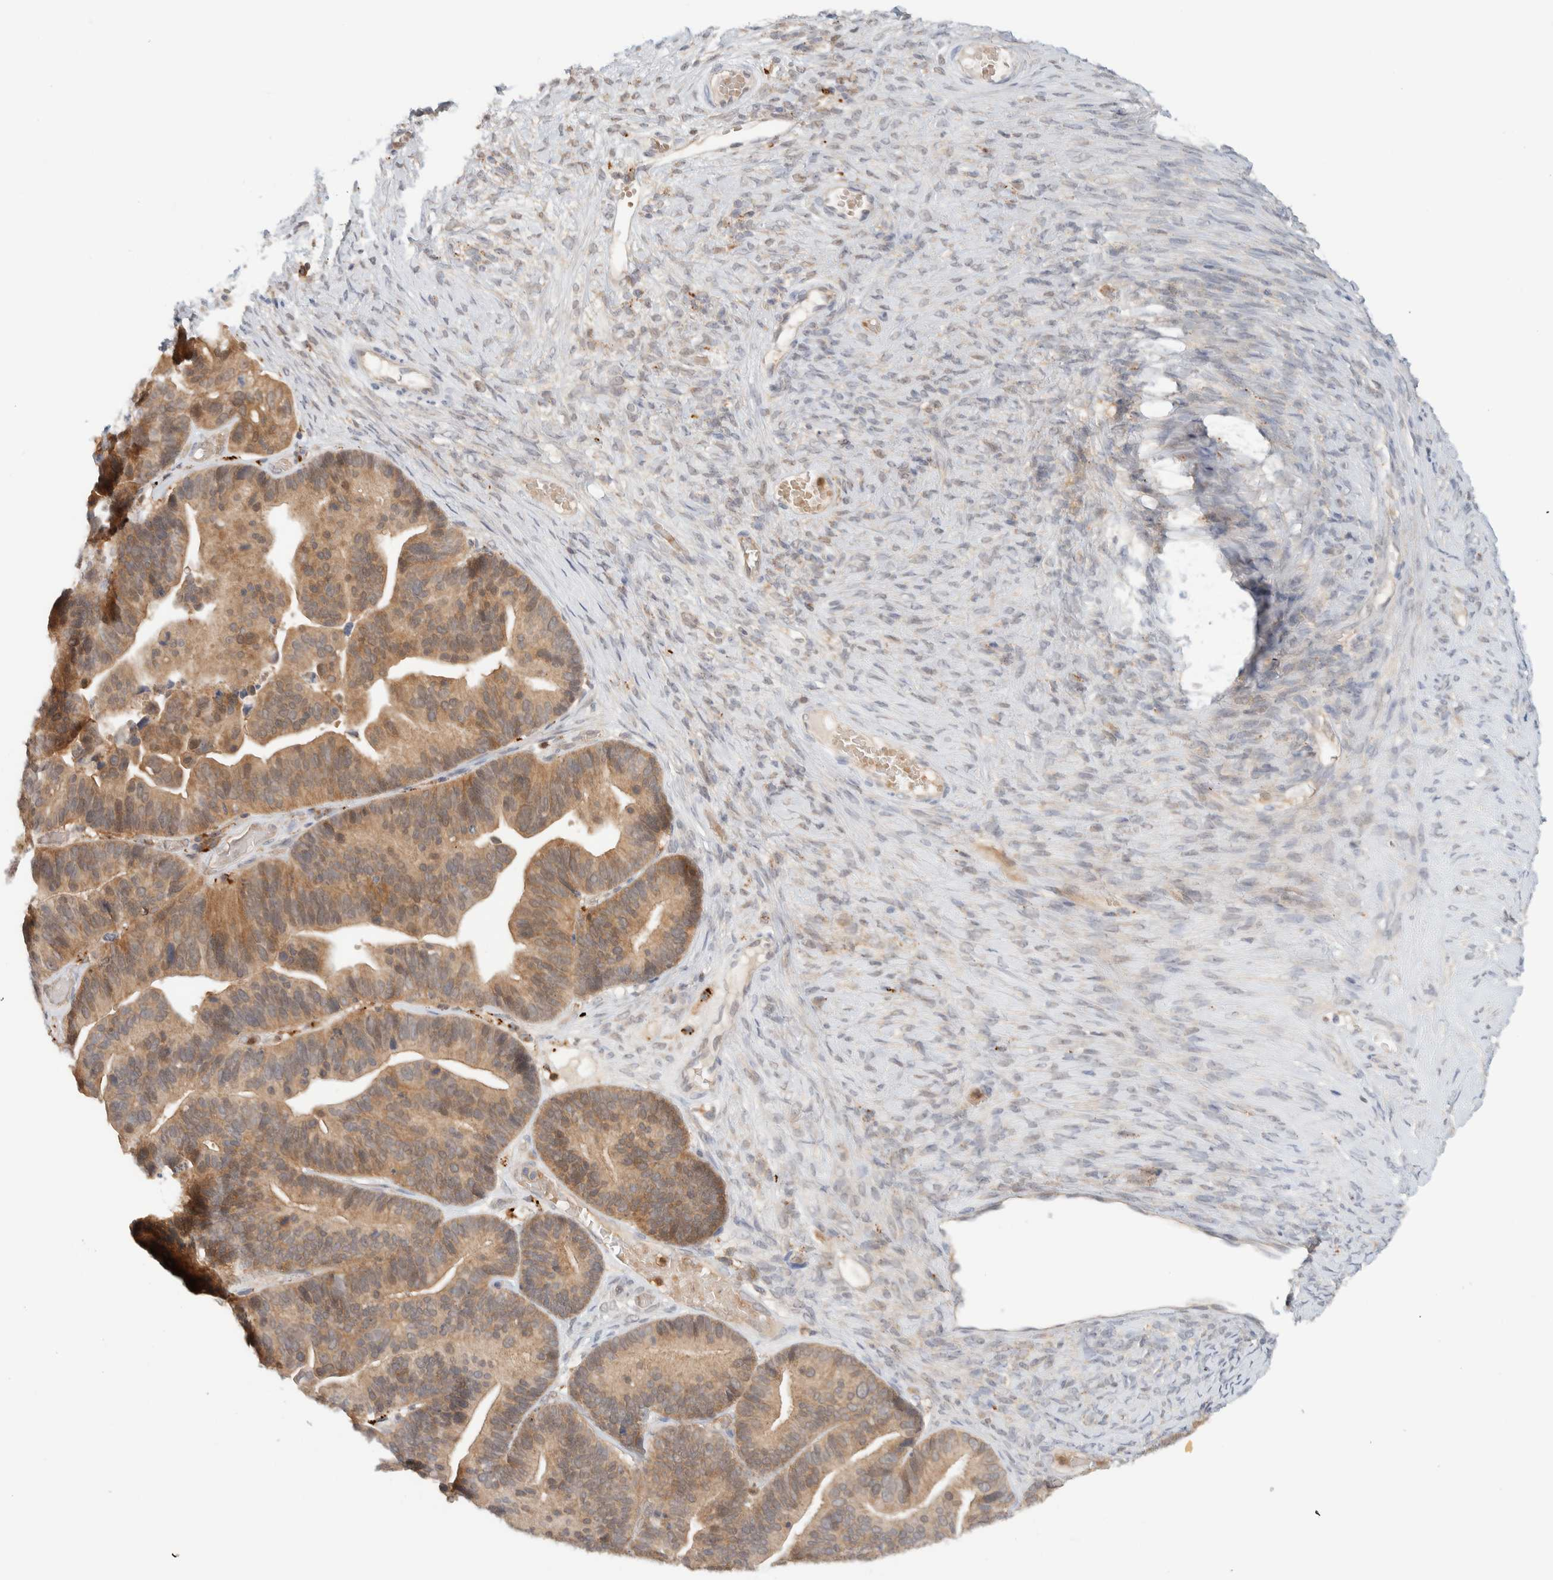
{"staining": {"intensity": "moderate", "quantity": ">75%", "location": "cytoplasmic/membranous"}, "tissue": "ovarian cancer", "cell_type": "Tumor cells", "image_type": "cancer", "snomed": [{"axis": "morphology", "description": "Cystadenocarcinoma, serous, NOS"}, {"axis": "topography", "description": "Ovary"}], "caption": "This is a histology image of immunohistochemistry (IHC) staining of ovarian cancer, which shows moderate staining in the cytoplasmic/membranous of tumor cells.", "gene": "GCLM", "patient": {"sex": "female", "age": 56}}